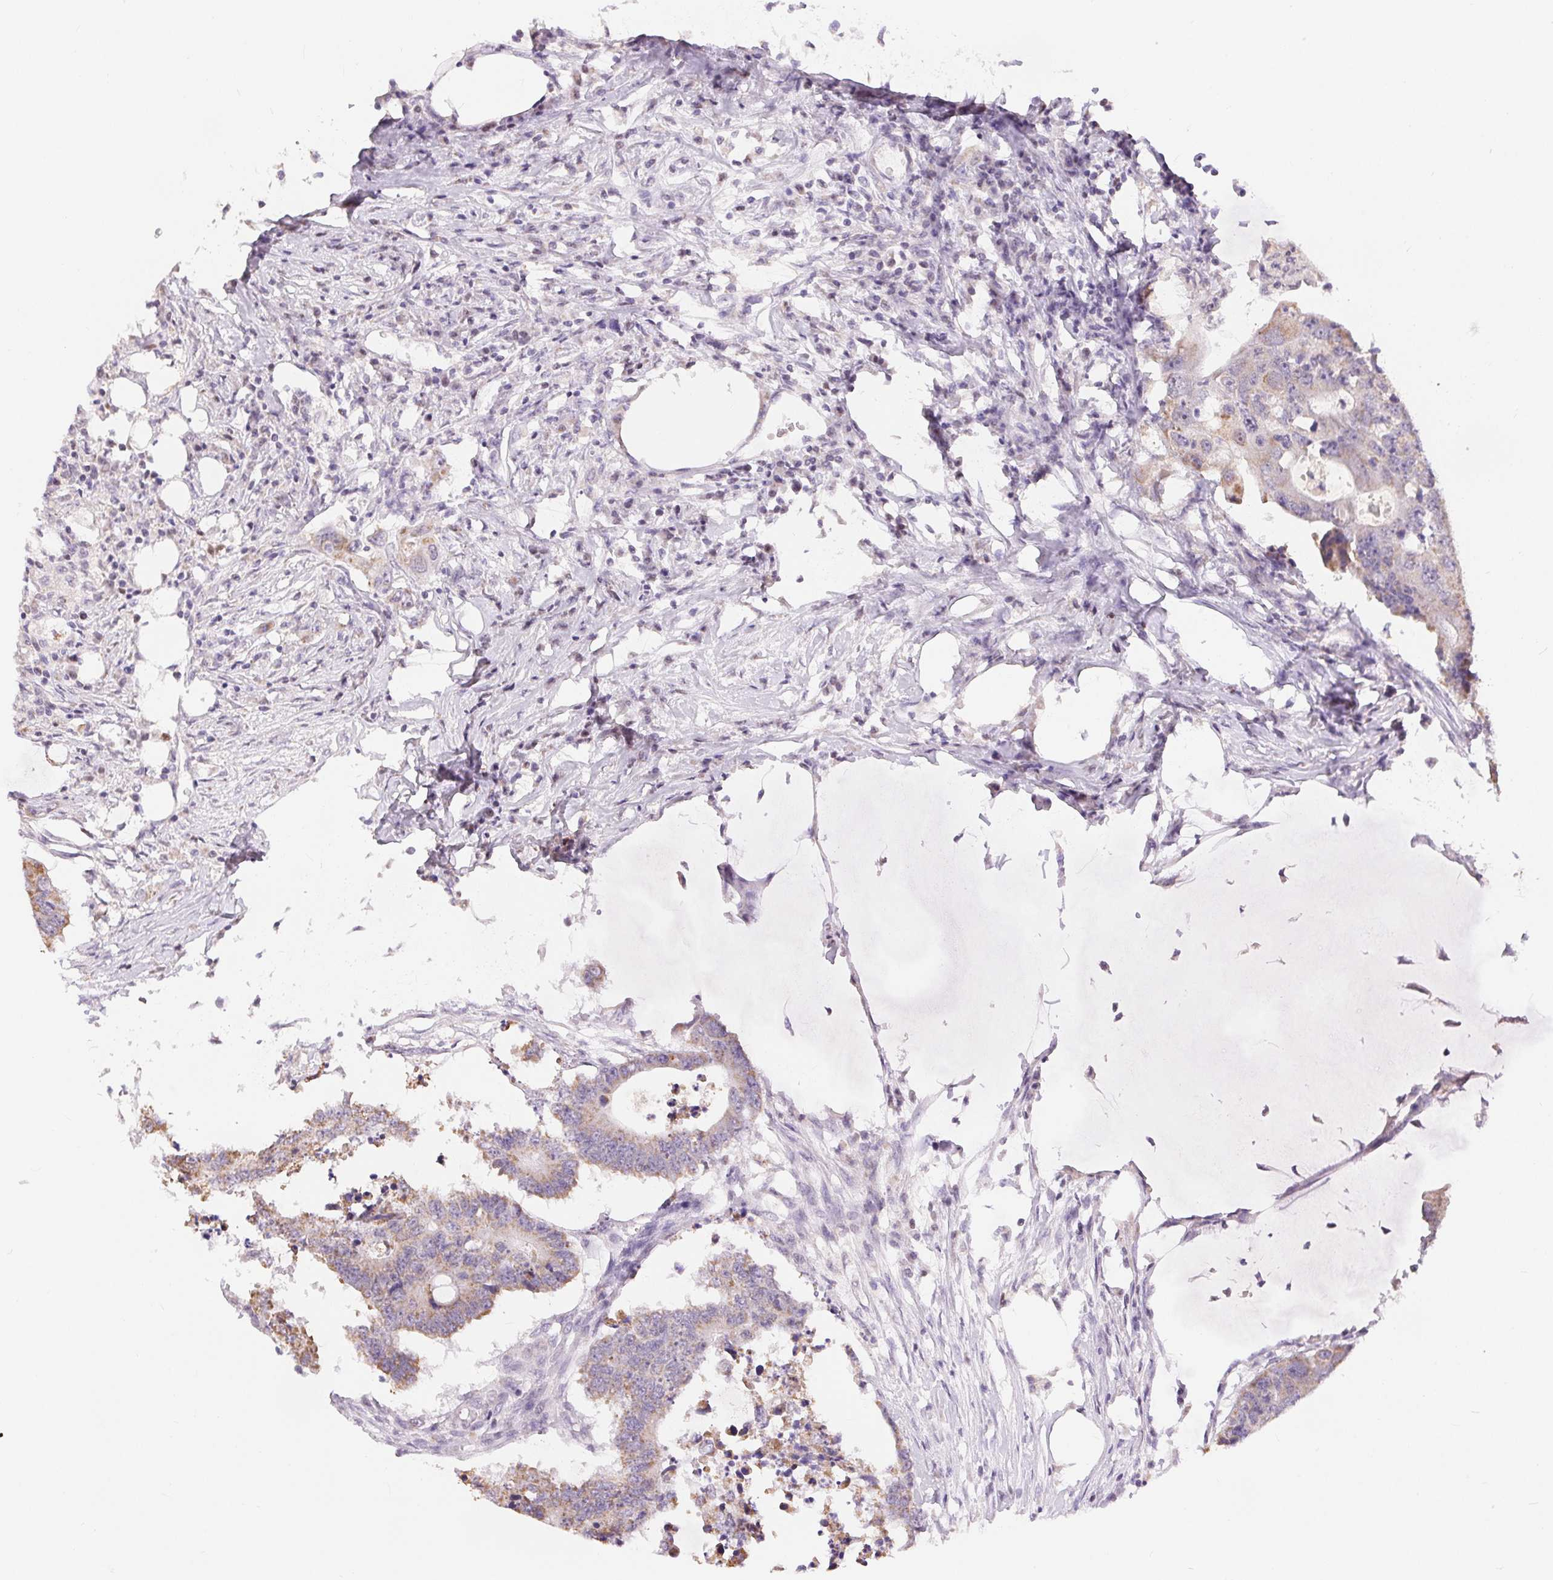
{"staining": {"intensity": "weak", "quantity": "25%-75%", "location": "cytoplasmic/membranous"}, "tissue": "colorectal cancer", "cell_type": "Tumor cells", "image_type": "cancer", "snomed": [{"axis": "morphology", "description": "Adenocarcinoma, NOS"}, {"axis": "topography", "description": "Colon"}], "caption": "Human colorectal cancer (adenocarcinoma) stained for a protein (brown) shows weak cytoplasmic/membranous positive expression in about 25%-75% of tumor cells.", "gene": "POU2F2", "patient": {"sex": "male", "age": 71}}